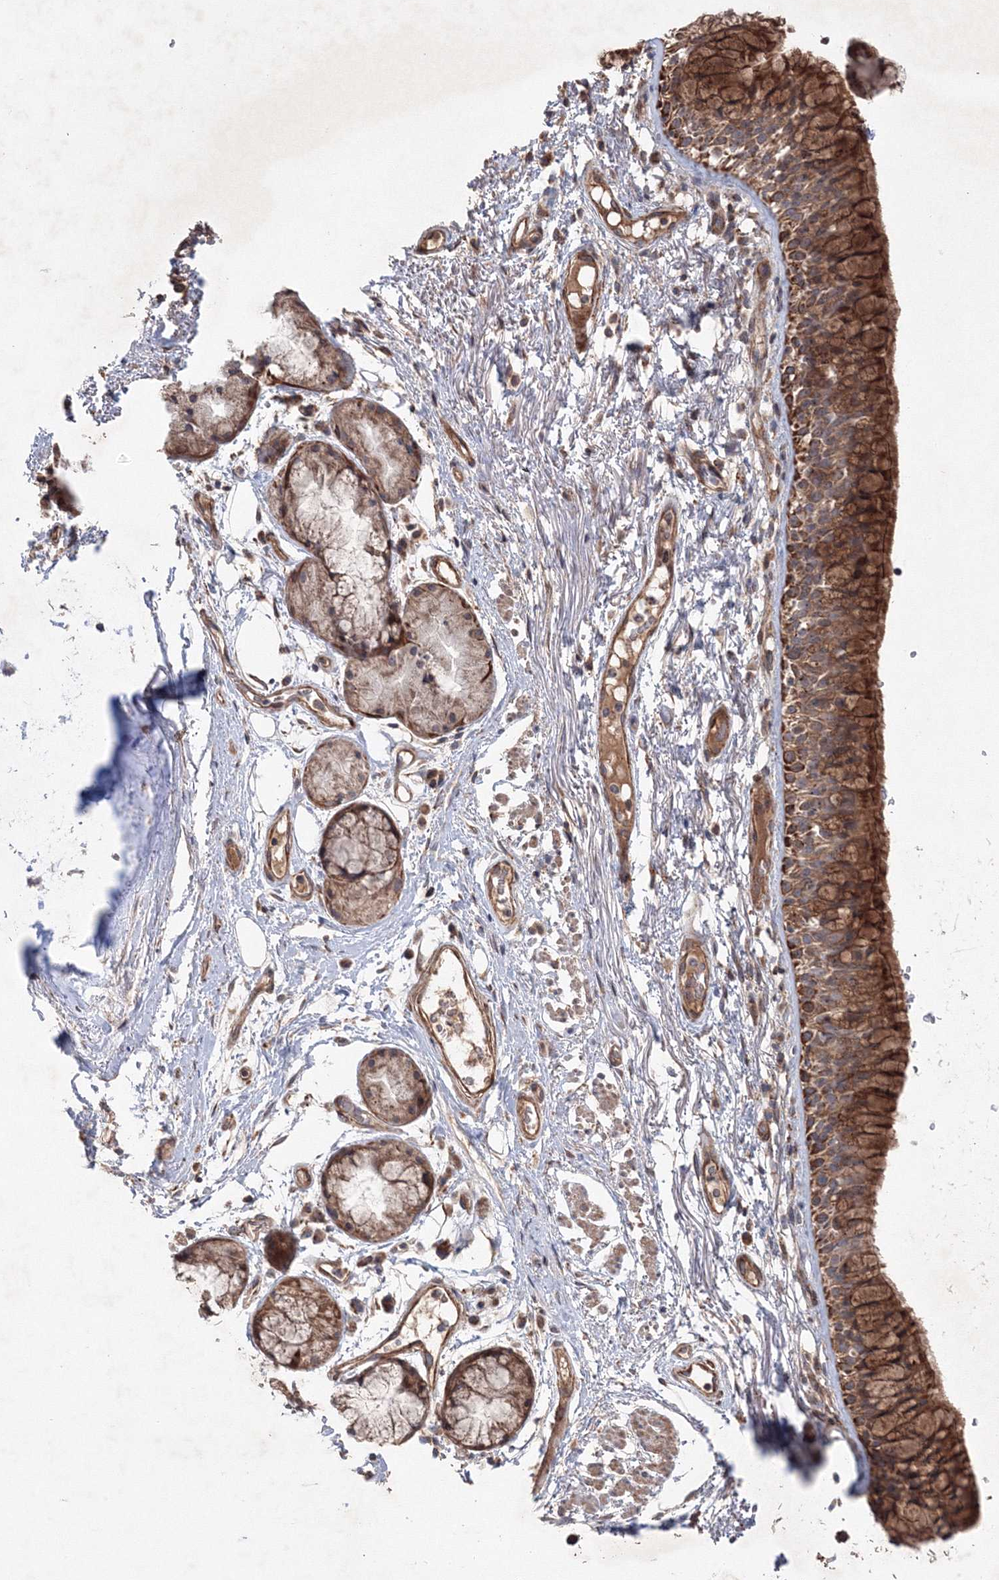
{"staining": {"intensity": "strong", "quantity": ">75%", "location": "cytoplasmic/membranous"}, "tissue": "bronchus", "cell_type": "Respiratory epithelial cells", "image_type": "normal", "snomed": [{"axis": "morphology", "description": "Normal tissue, NOS"}, {"axis": "topography", "description": "Cartilage tissue"}, {"axis": "topography", "description": "Bronchus"}], "caption": "This is an image of immunohistochemistry staining of benign bronchus, which shows strong staining in the cytoplasmic/membranous of respiratory epithelial cells.", "gene": "NOA1", "patient": {"sex": "female", "age": 73}}